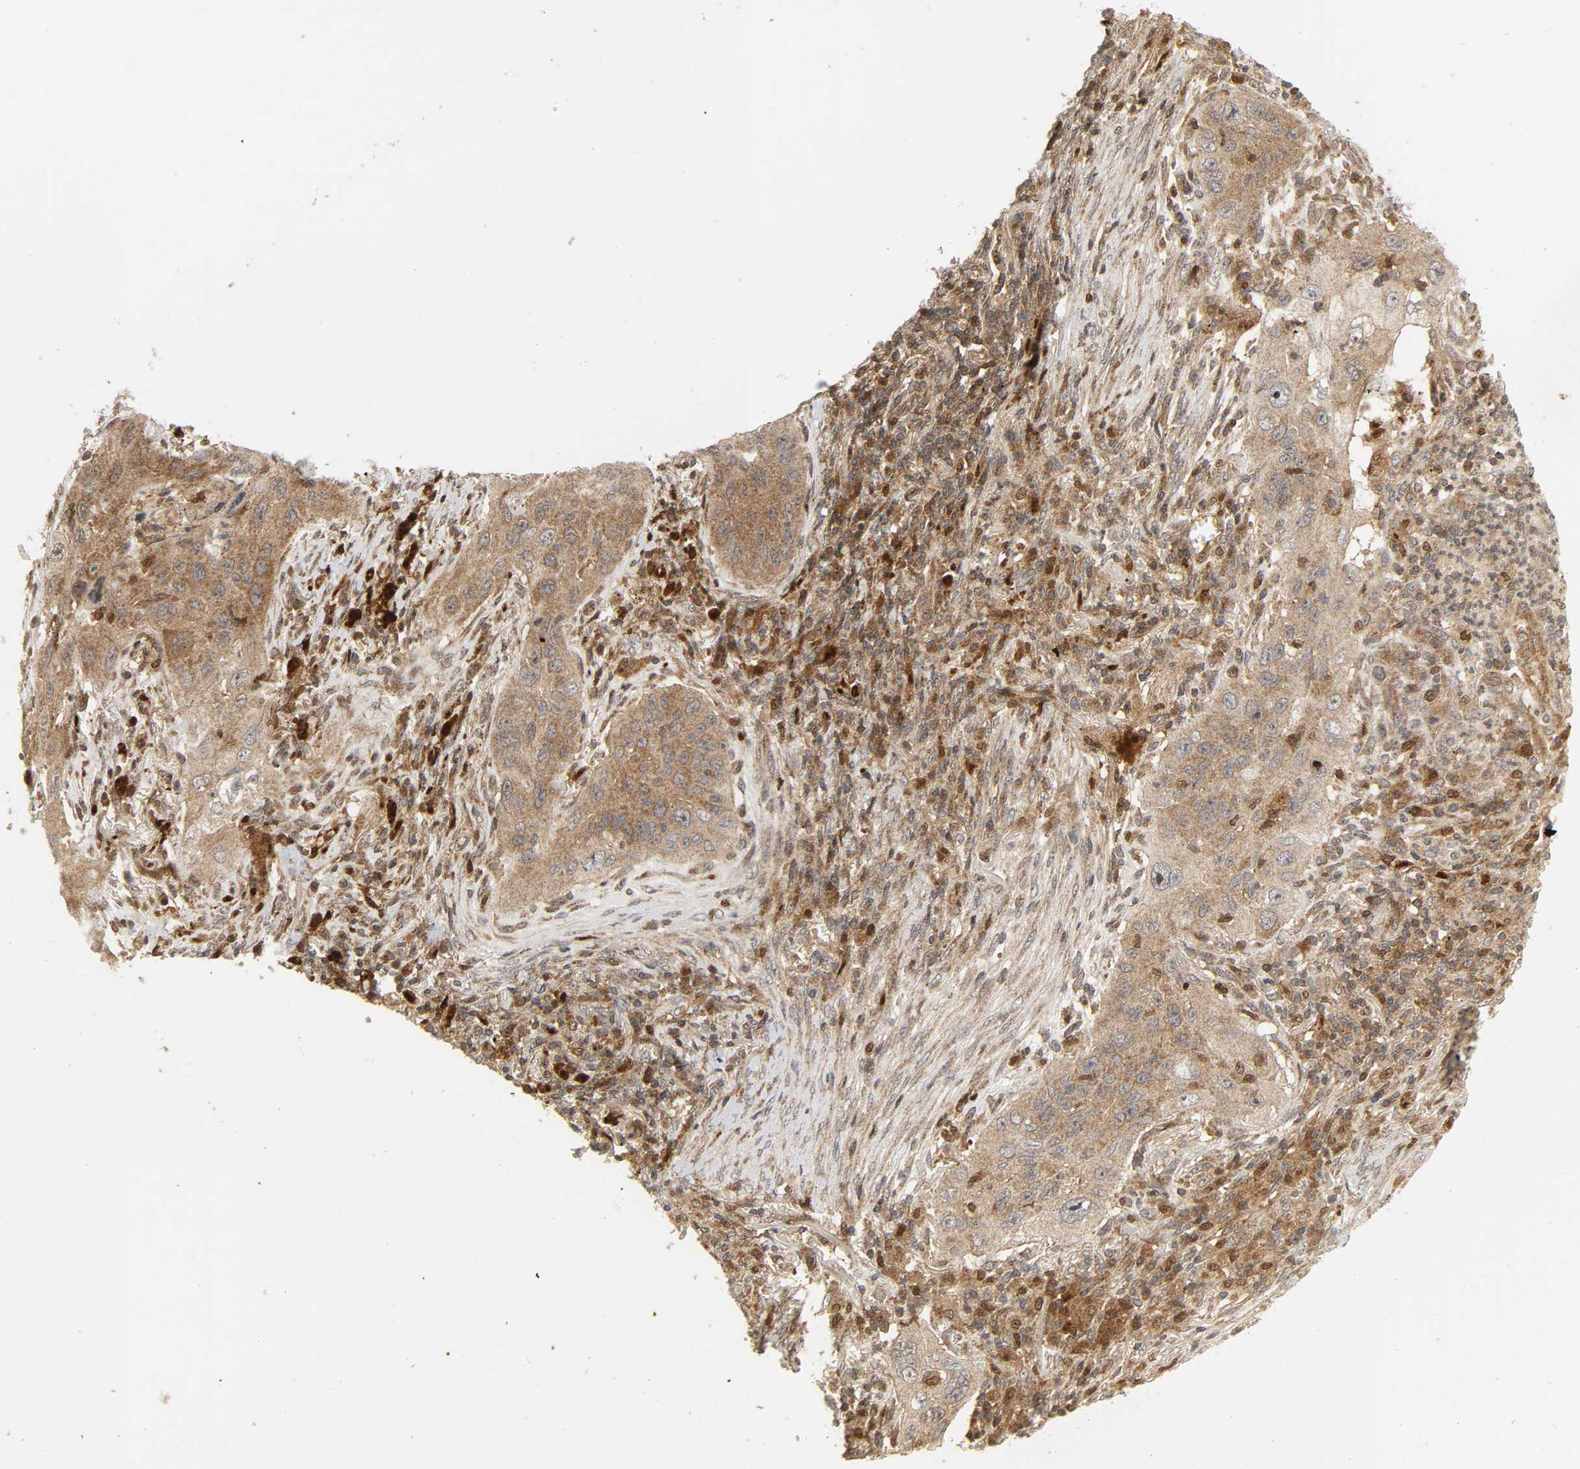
{"staining": {"intensity": "moderate", "quantity": ">75%", "location": "cytoplasmic/membranous"}, "tissue": "lung cancer", "cell_type": "Tumor cells", "image_type": "cancer", "snomed": [{"axis": "morphology", "description": "Squamous cell carcinoma, NOS"}, {"axis": "topography", "description": "Lung"}], "caption": "Protein staining displays moderate cytoplasmic/membranous positivity in about >75% of tumor cells in lung cancer (squamous cell carcinoma).", "gene": "CHUK", "patient": {"sex": "female", "age": 67}}